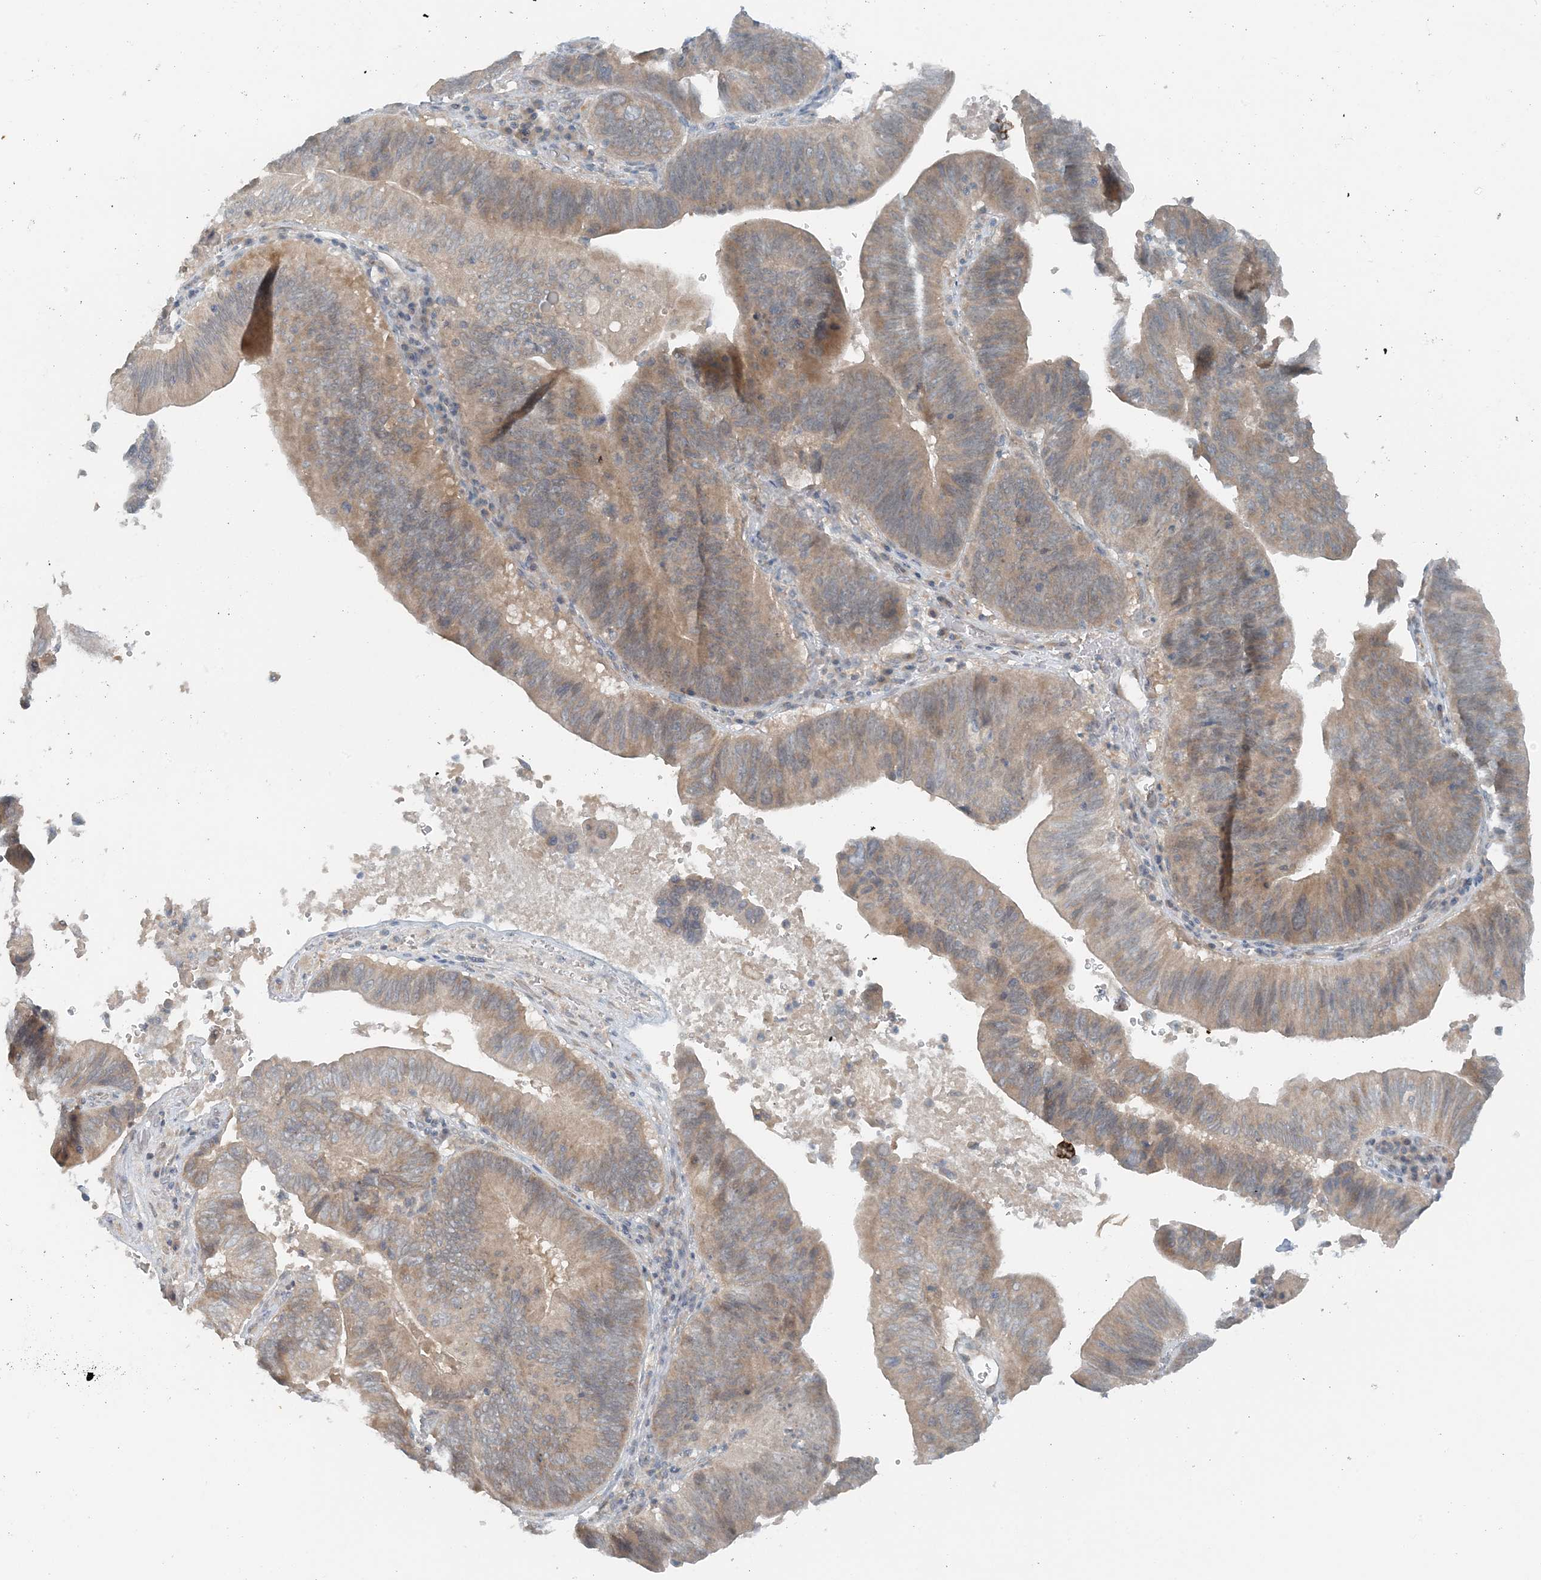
{"staining": {"intensity": "weak", "quantity": ">75%", "location": "cytoplasmic/membranous"}, "tissue": "pancreatic cancer", "cell_type": "Tumor cells", "image_type": "cancer", "snomed": [{"axis": "morphology", "description": "Adenocarcinoma, NOS"}, {"axis": "topography", "description": "Pancreas"}], "caption": "High-magnification brightfield microscopy of adenocarcinoma (pancreatic) stained with DAB (3,3'-diaminobenzidine) (brown) and counterstained with hematoxylin (blue). tumor cells exhibit weak cytoplasmic/membranous expression is seen in approximately>75% of cells.", "gene": "MITD1", "patient": {"sex": "male", "age": 63}}